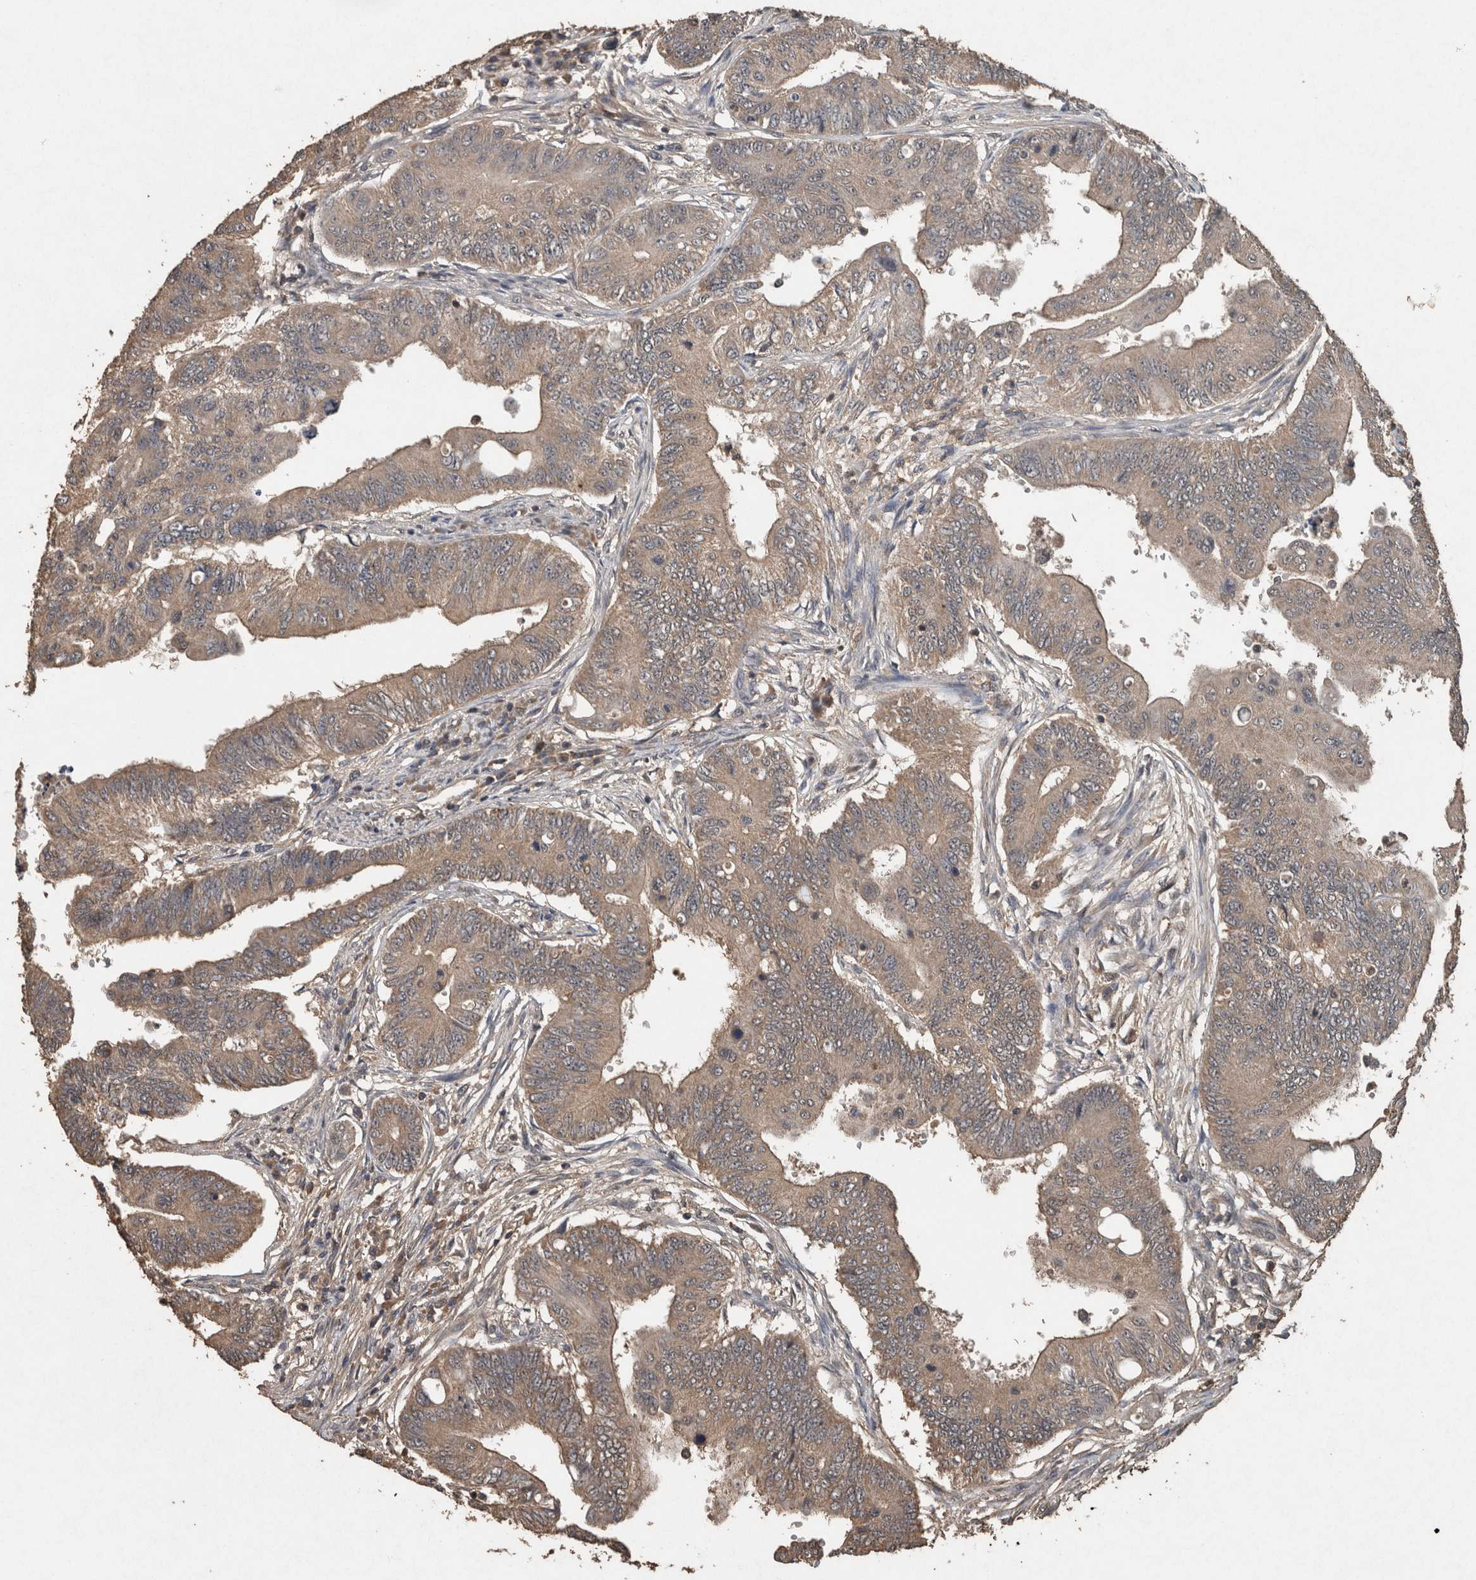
{"staining": {"intensity": "moderate", "quantity": ">75%", "location": "cytoplasmic/membranous"}, "tissue": "colorectal cancer", "cell_type": "Tumor cells", "image_type": "cancer", "snomed": [{"axis": "morphology", "description": "Adenoma, NOS"}, {"axis": "morphology", "description": "Adenocarcinoma, NOS"}, {"axis": "topography", "description": "Colon"}], "caption": "Protein staining of adenoma (colorectal) tissue displays moderate cytoplasmic/membranous expression in about >75% of tumor cells. The protein is shown in brown color, while the nuclei are stained blue.", "gene": "FGFRL1", "patient": {"sex": "male", "age": 79}}